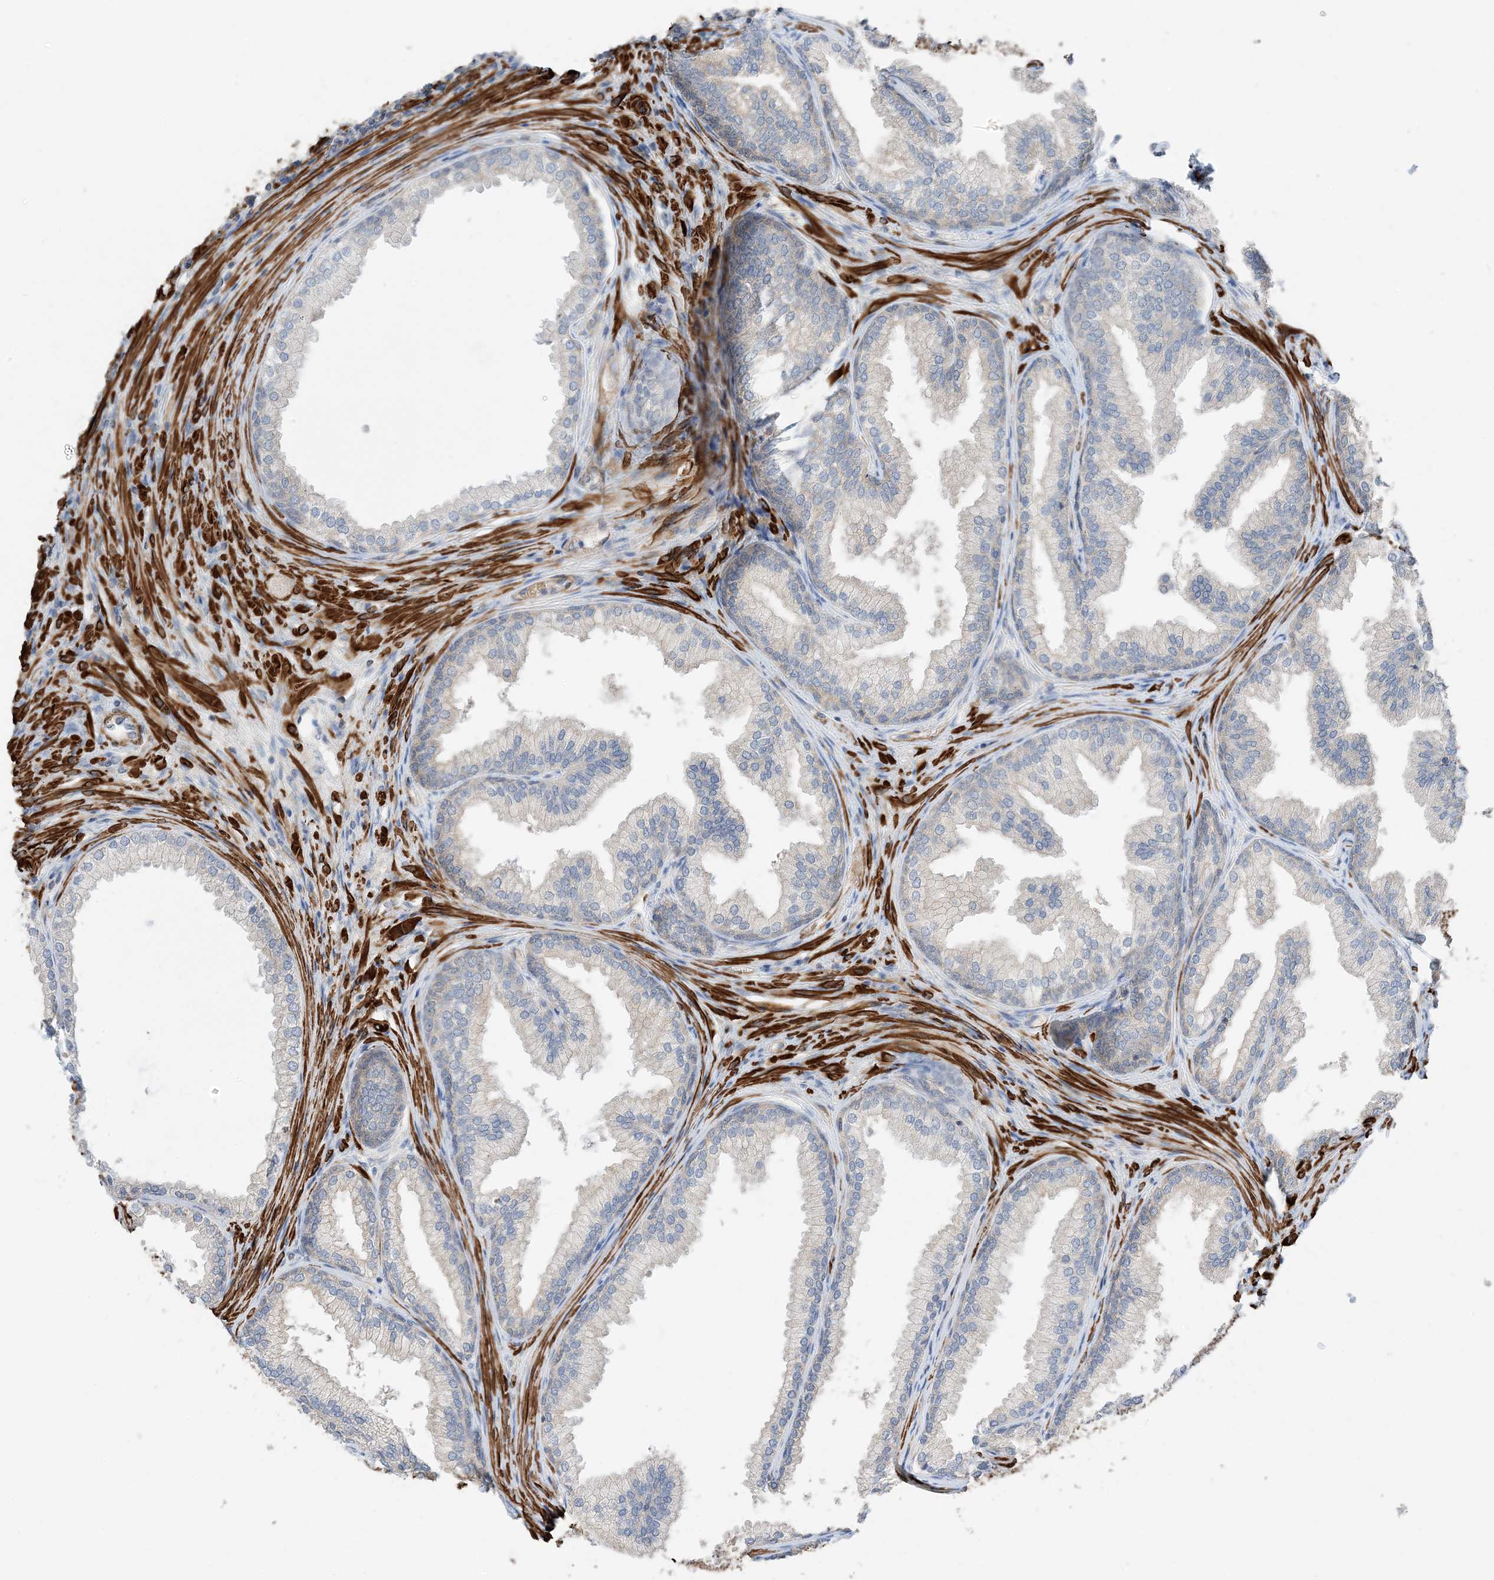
{"staining": {"intensity": "moderate", "quantity": "25%-75%", "location": "cytoplasmic/membranous"}, "tissue": "prostate", "cell_type": "Glandular cells", "image_type": "normal", "snomed": [{"axis": "morphology", "description": "Normal tissue, NOS"}, {"axis": "topography", "description": "Prostate"}], "caption": "Brown immunohistochemical staining in unremarkable prostate reveals moderate cytoplasmic/membranous expression in about 25%-75% of glandular cells.", "gene": "KIFBP", "patient": {"sex": "male", "age": 76}}